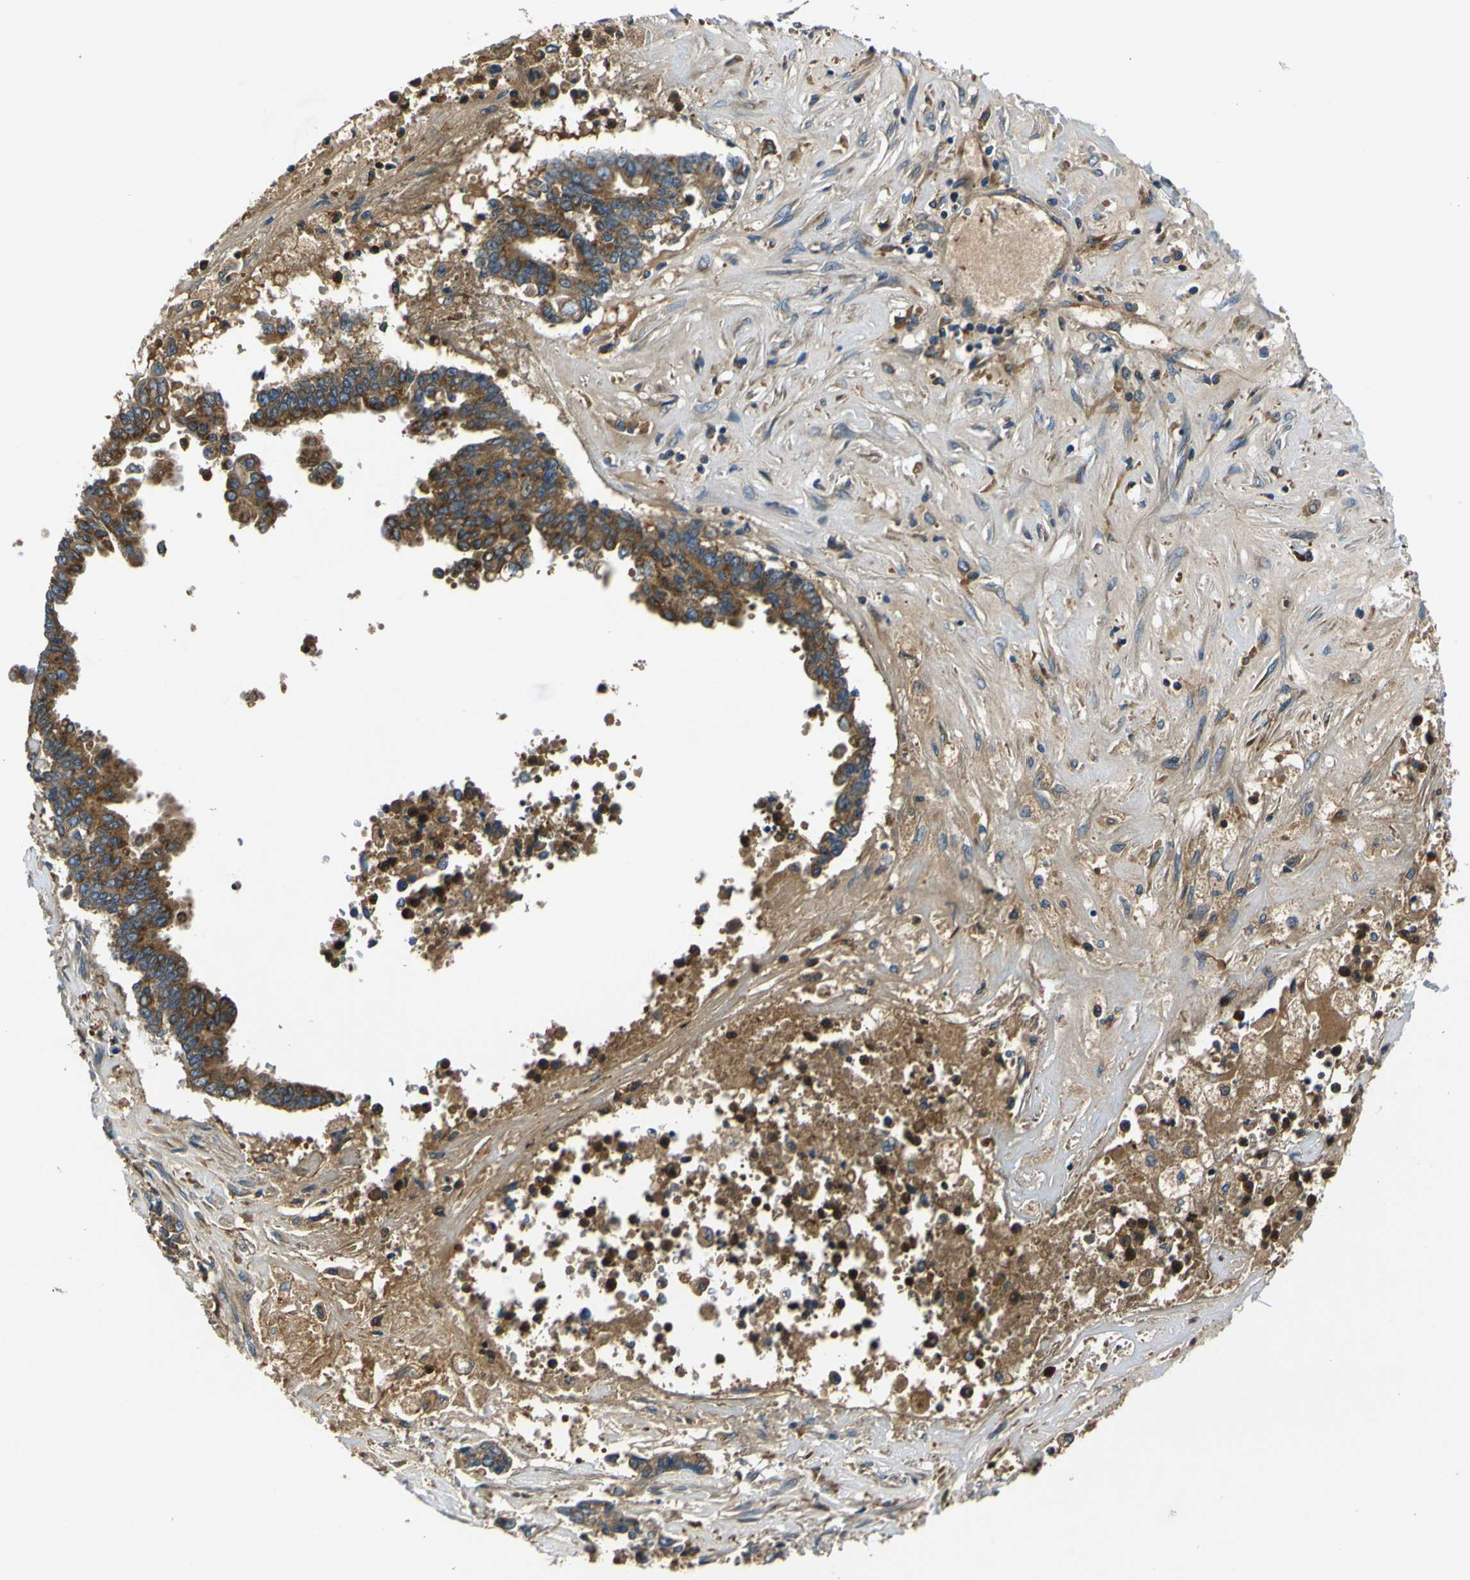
{"staining": {"intensity": "moderate", "quantity": ">75%", "location": "cytoplasmic/membranous"}, "tissue": "liver cancer", "cell_type": "Tumor cells", "image_type": "cancer", "snomed": [{"axis": "morphology", "description": "Cholangiocarcinoma"}, {"axis": "topography", "description": "Liver"}], "caption": "Immunohistochemical staining of human liver cholangiocarcinoma displays moderate cytoplasmic/membranous protein positivity in approximately >75% of tumor cells.", "gene": "RAB1B", "patient": {"sex": "male", "age": 57}}